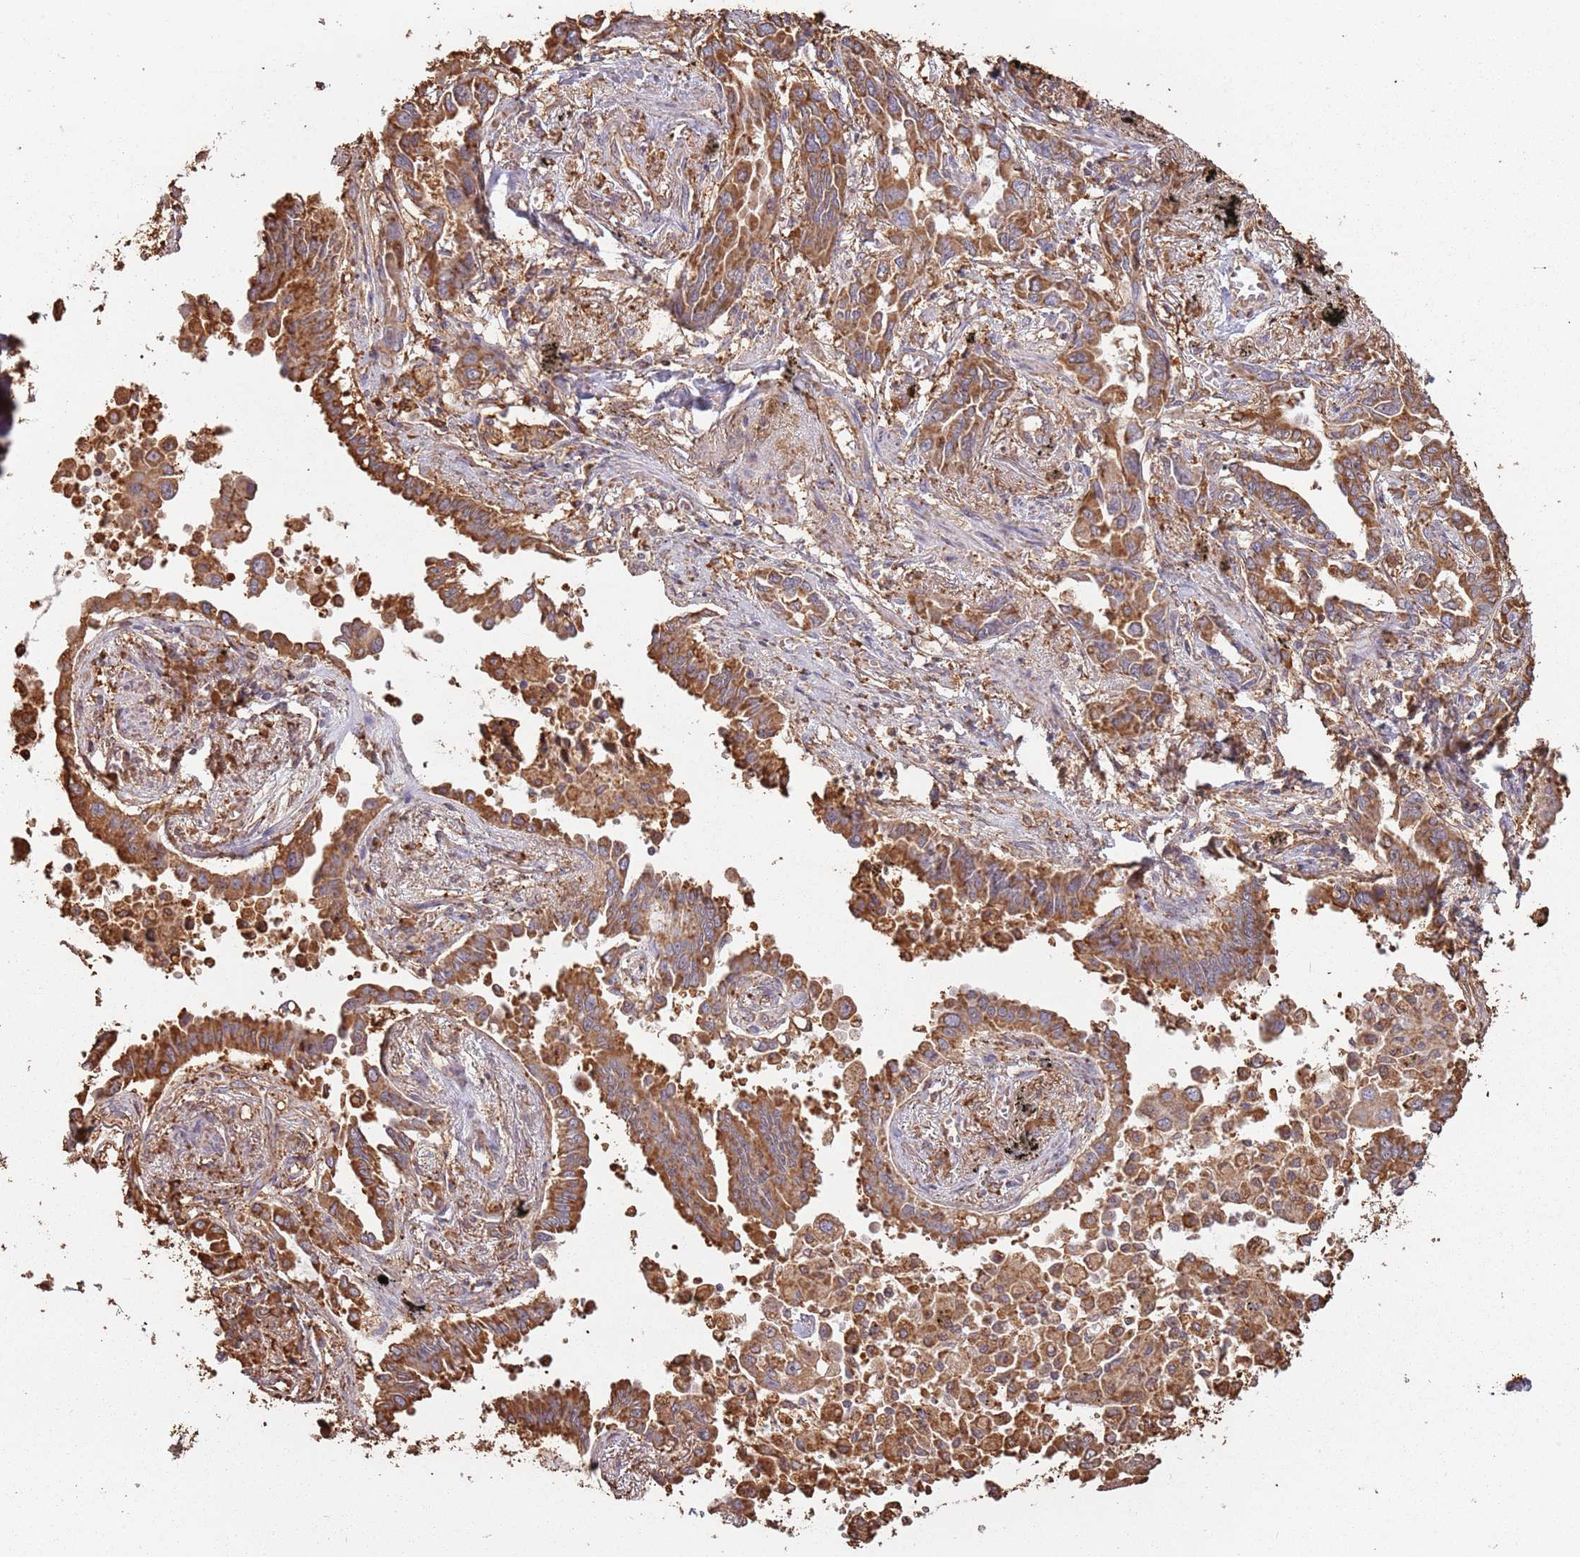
{"staining": {"intensity": "strong", "quantity": ">75%", "location": "cytoplasmic/membranous"}, "tissue": "lung cancer", "cell_type": "Tumor cells", "image_type": "cancer", "snomed": [{"axis": "morphology", "description": "Adenocarcinoma, NOS"}, {"axis": "topography", "description": "Lung"}], "caption": "Immunohistochemistry (IHC) micrograph of neoplastic tissue: lung adenocarcinoma stained using immunohistochemistry shows high levels of strong protein expression localized specifically in the cytoplasmic/membranous of tumor cells, appearing as a cytoplasmic/membranous brown color.", "gene": "ATOSB", "patient": {"sex": "male", "age": 67}}